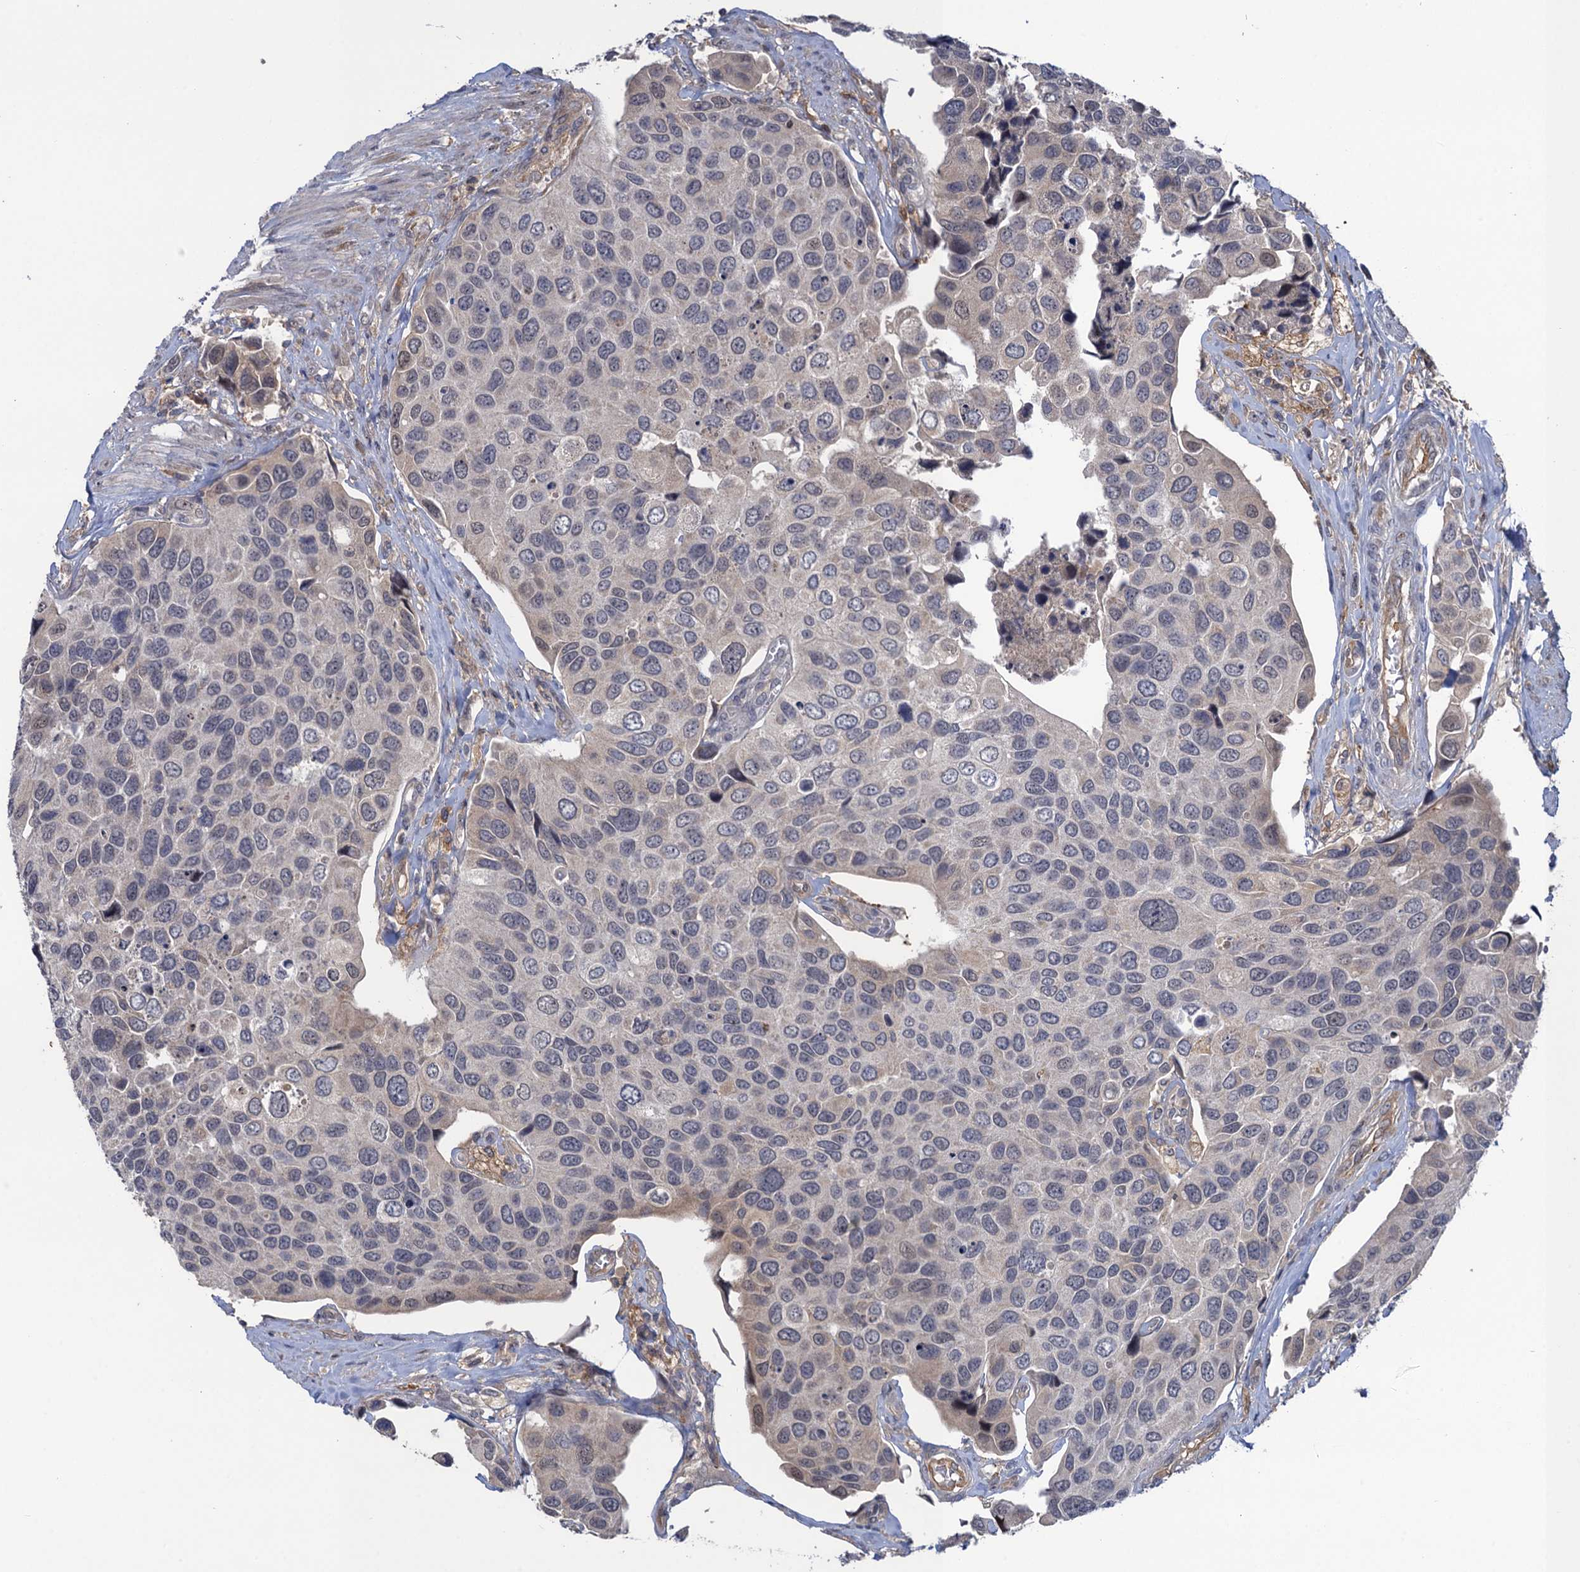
{"staining": {"intensity": "negative", "quantity": "none", "location": "none"}, "tissue": "urothelial cancer", "cell_type": "Tumor cells", "image_type": "cancer", "snomed": [{"axis": "morphology", "description": "Urothelial carcinoma, High grade"}, {"axis": "topography", "description": "Urinary bladder"}], "caption": "Protein analysis of urothelial cancer displays no significant staining in tumor cells.", "gene": "NEK8", "patient": {"sex": "male", "age": 74}}